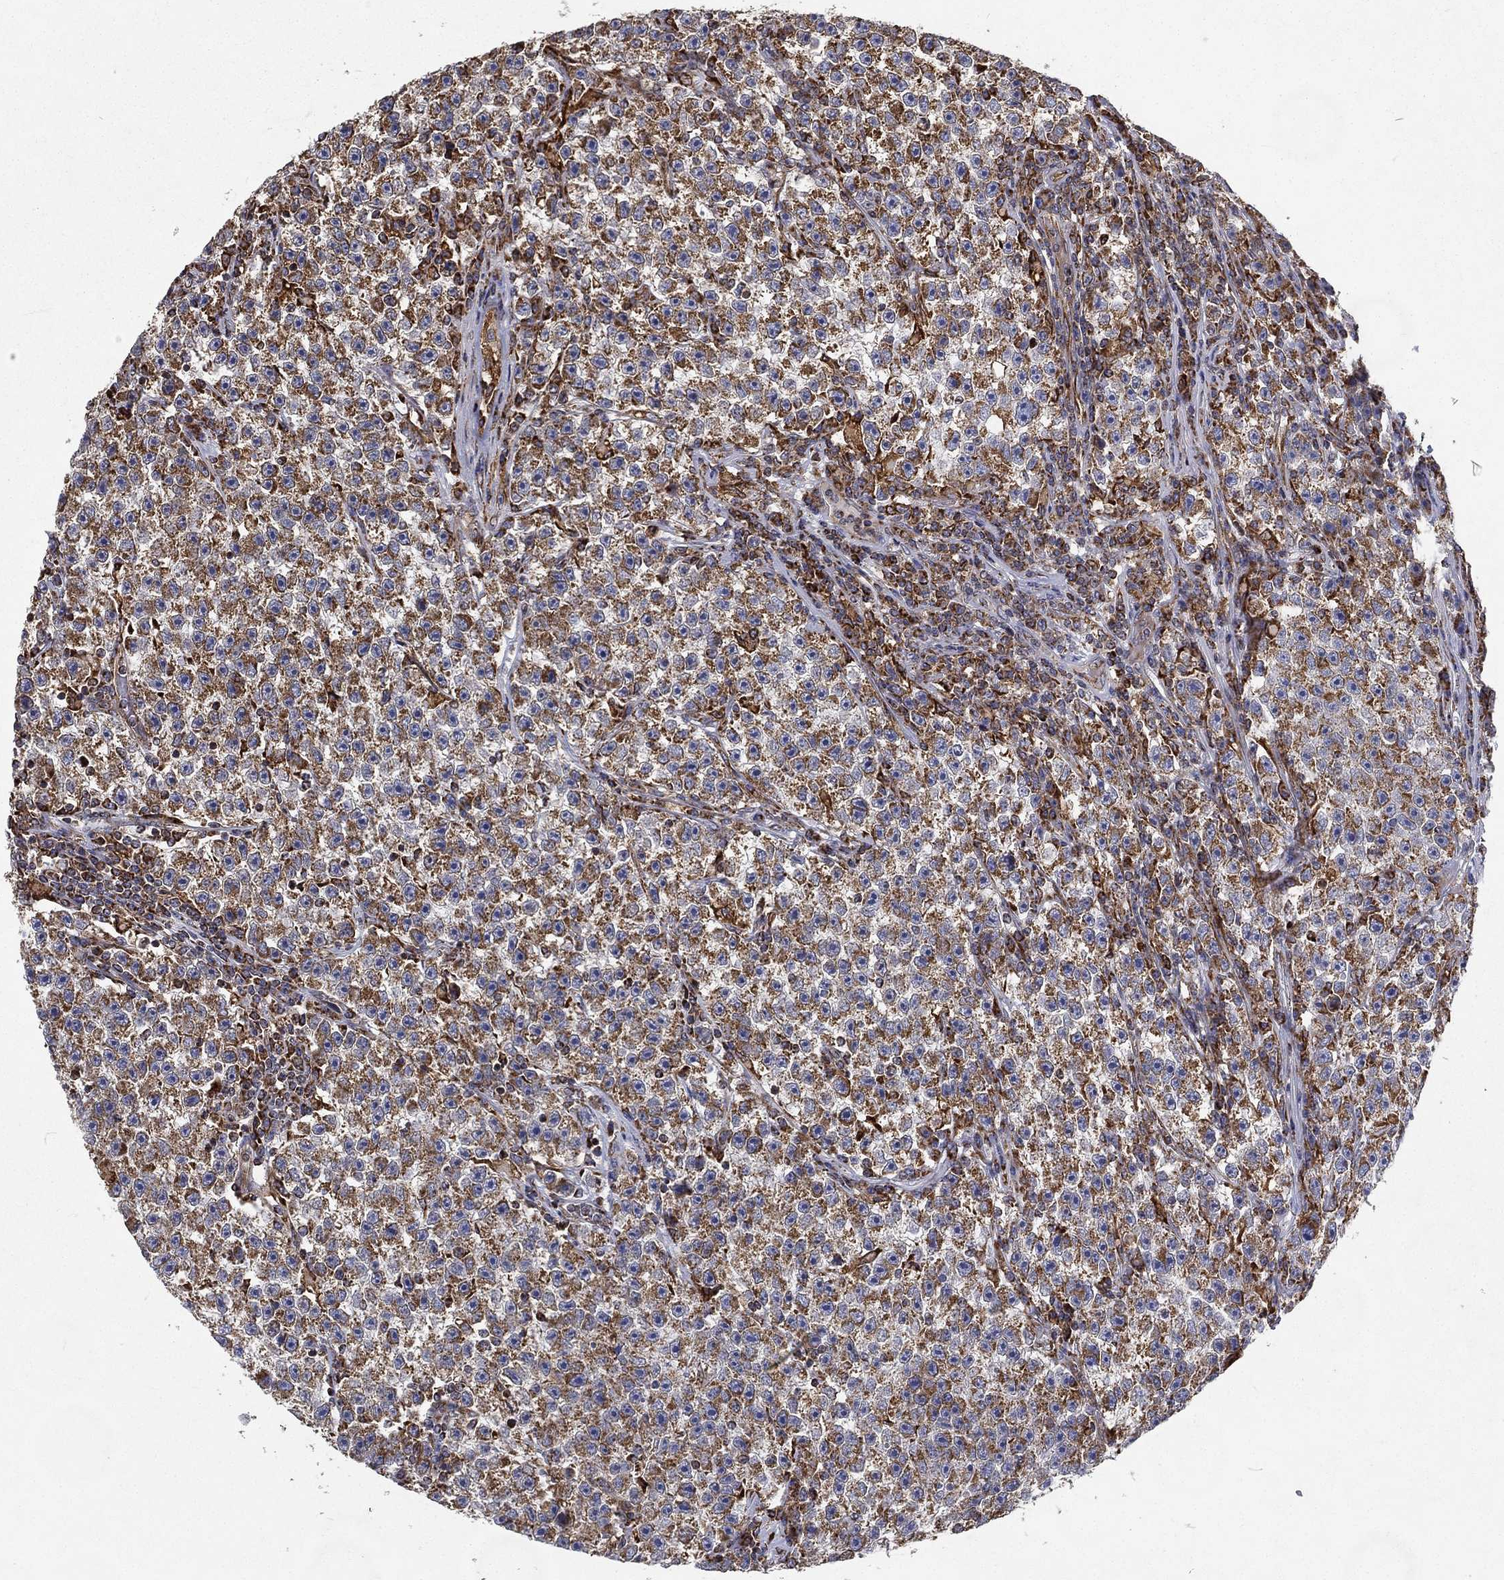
{"staining": {"intensity": "strong", "quantity": "25%-75%", "location": "cytoplasmic/membranous"}, "tissue": "testis cancer", "cell_type": "Tumor cells", "image_type": "cancer", "snomed": [{"axis": "morphology", "description": "Seminoma, NOS"}, {"axis": "topography", "description": "Testis"}], "caption": "This image shows IHC staining of testis cancer (seminoma), with high strong cytoplasmic/membranous expression in approximately 25%-75% of tumor cells.", "gene": "MT-CYB", "patient": {"sex": "male", "age": 22}}